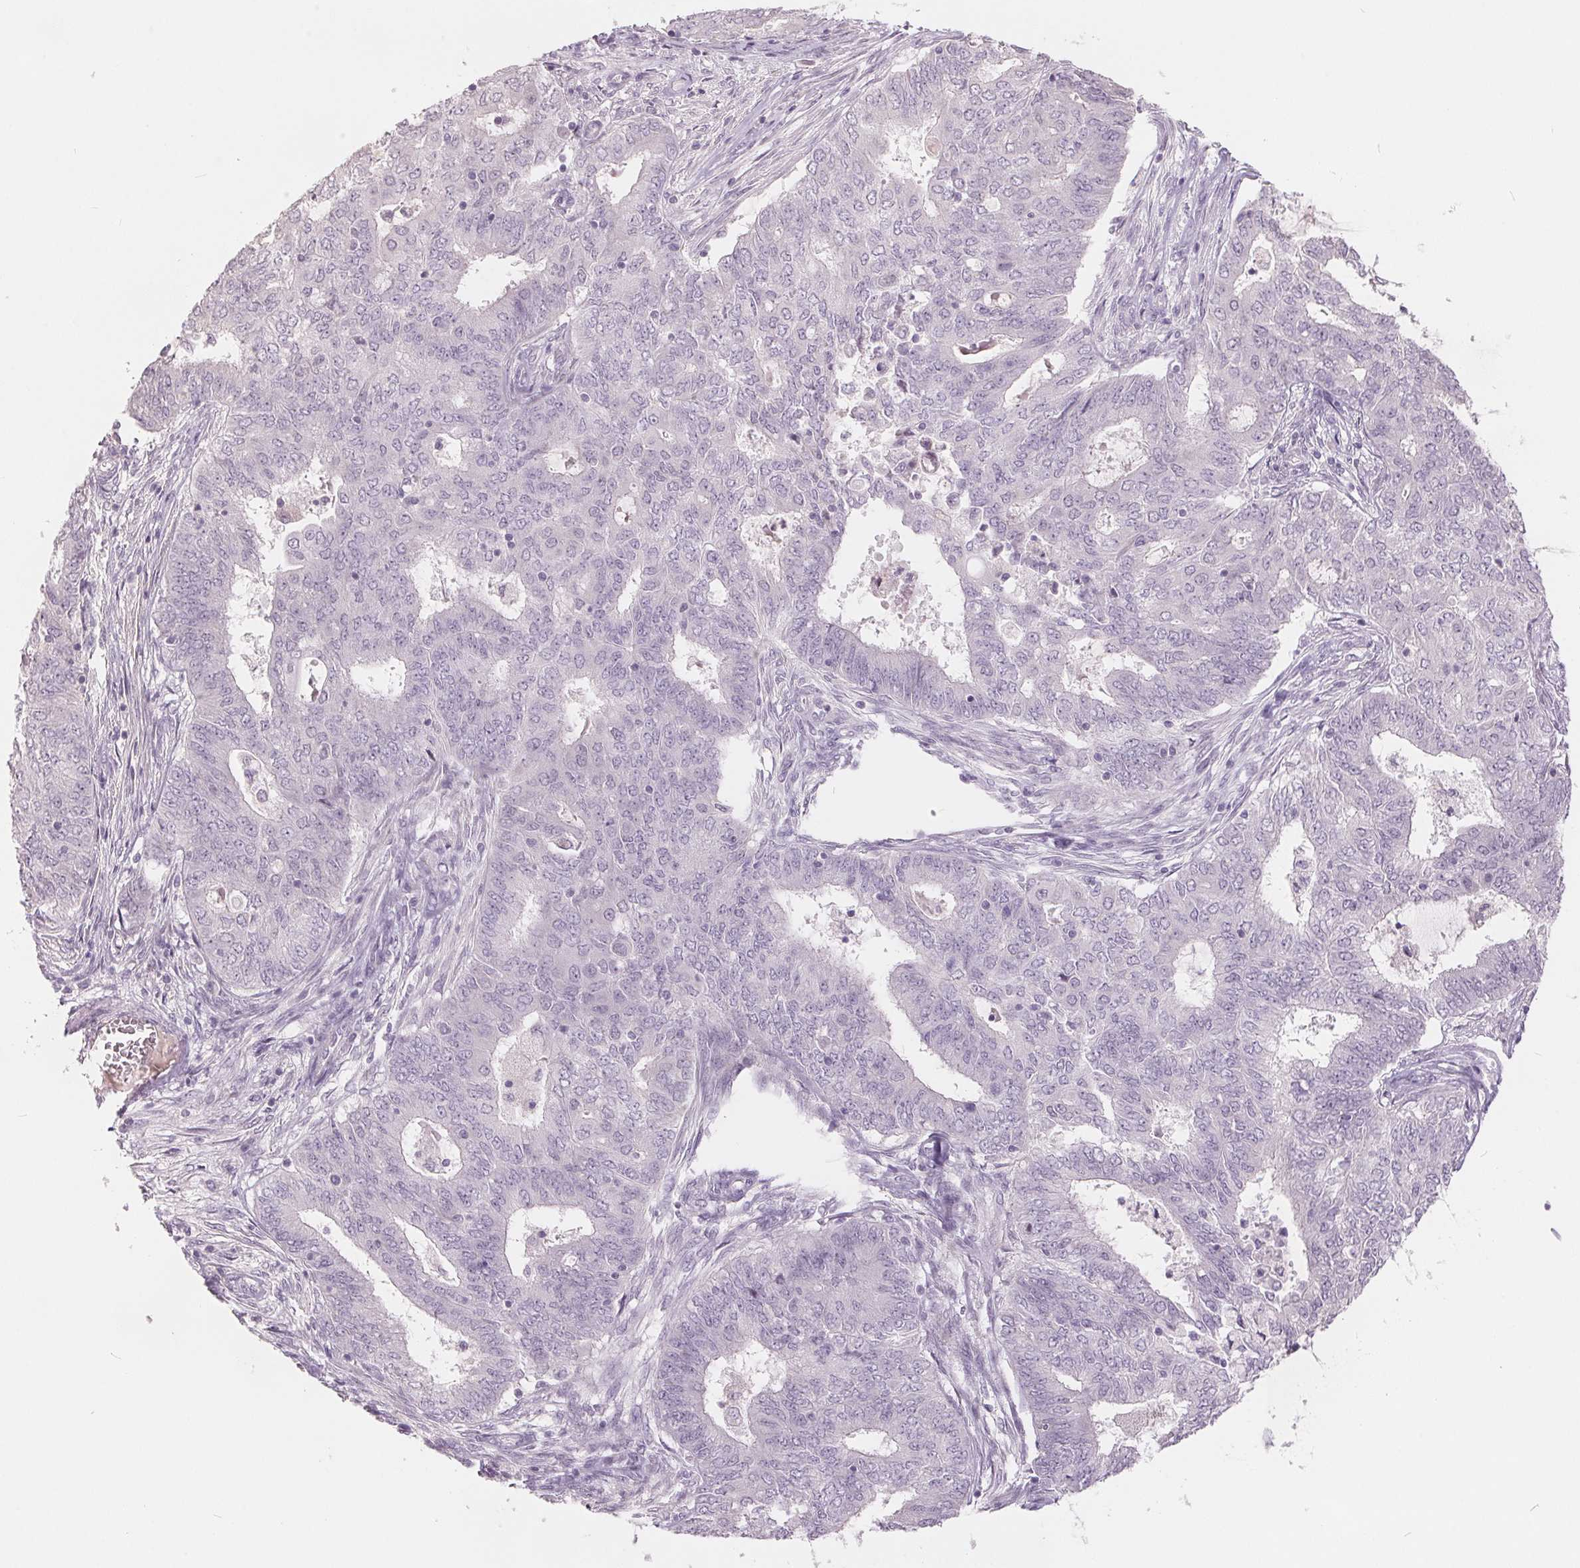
{"staining": {"intensity": "negative", "quantity": "none", "location": "none"}, "tissue": "endometrial cancer", "cell_type": "Tumor cells", "image_type": "cancer", "snomed": [{"axis": "morphology", "description": "Adenocarcinoma, NOS"}, {"axis": "topography", "description": "Endometrium"}], "caption": "Photomicrograph shows no significant protein staining in tumor cells of endometrial cancer.", "gene": "ZBBX", "patient": {"sex": "female", "age": 62}}